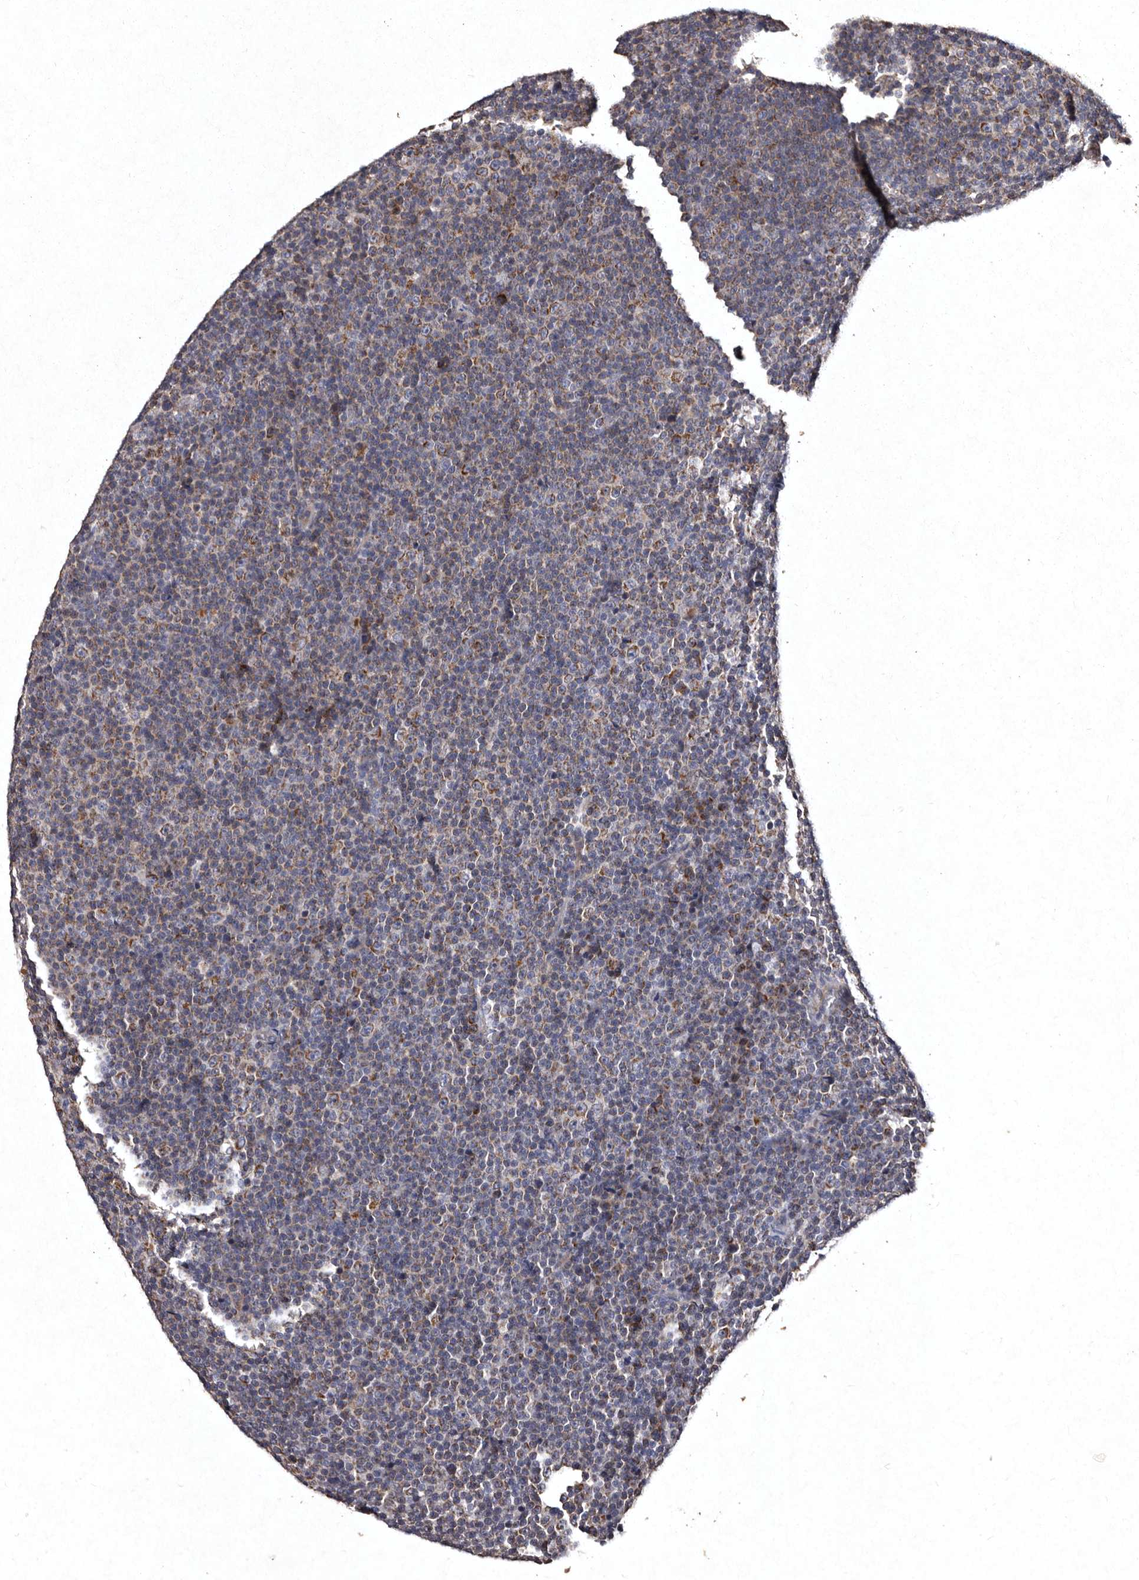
{"staining": {"intensity": "moderate", "quantity": ">75%", "location": "cytoplasmic/membranous"}, "tissue": "lymphoma", "cell_type": "Tumor cells", "image_type": "cancer", "snomed": [{"axis": "morphology", "description": "Malignant lymphoma, non-Hodgkin's type, Low grade"}, {"axis": "topography", "description": "Lymph node"}], "caption": "Tumor cells display moderate cytoplasmic/membranous positivity in approximately >75% of cells in malignant lymphoma, non-Hodgkin's type (low-grade).", "gene": "TFB1M", "patient": {"sex": "female", "age": 67}}